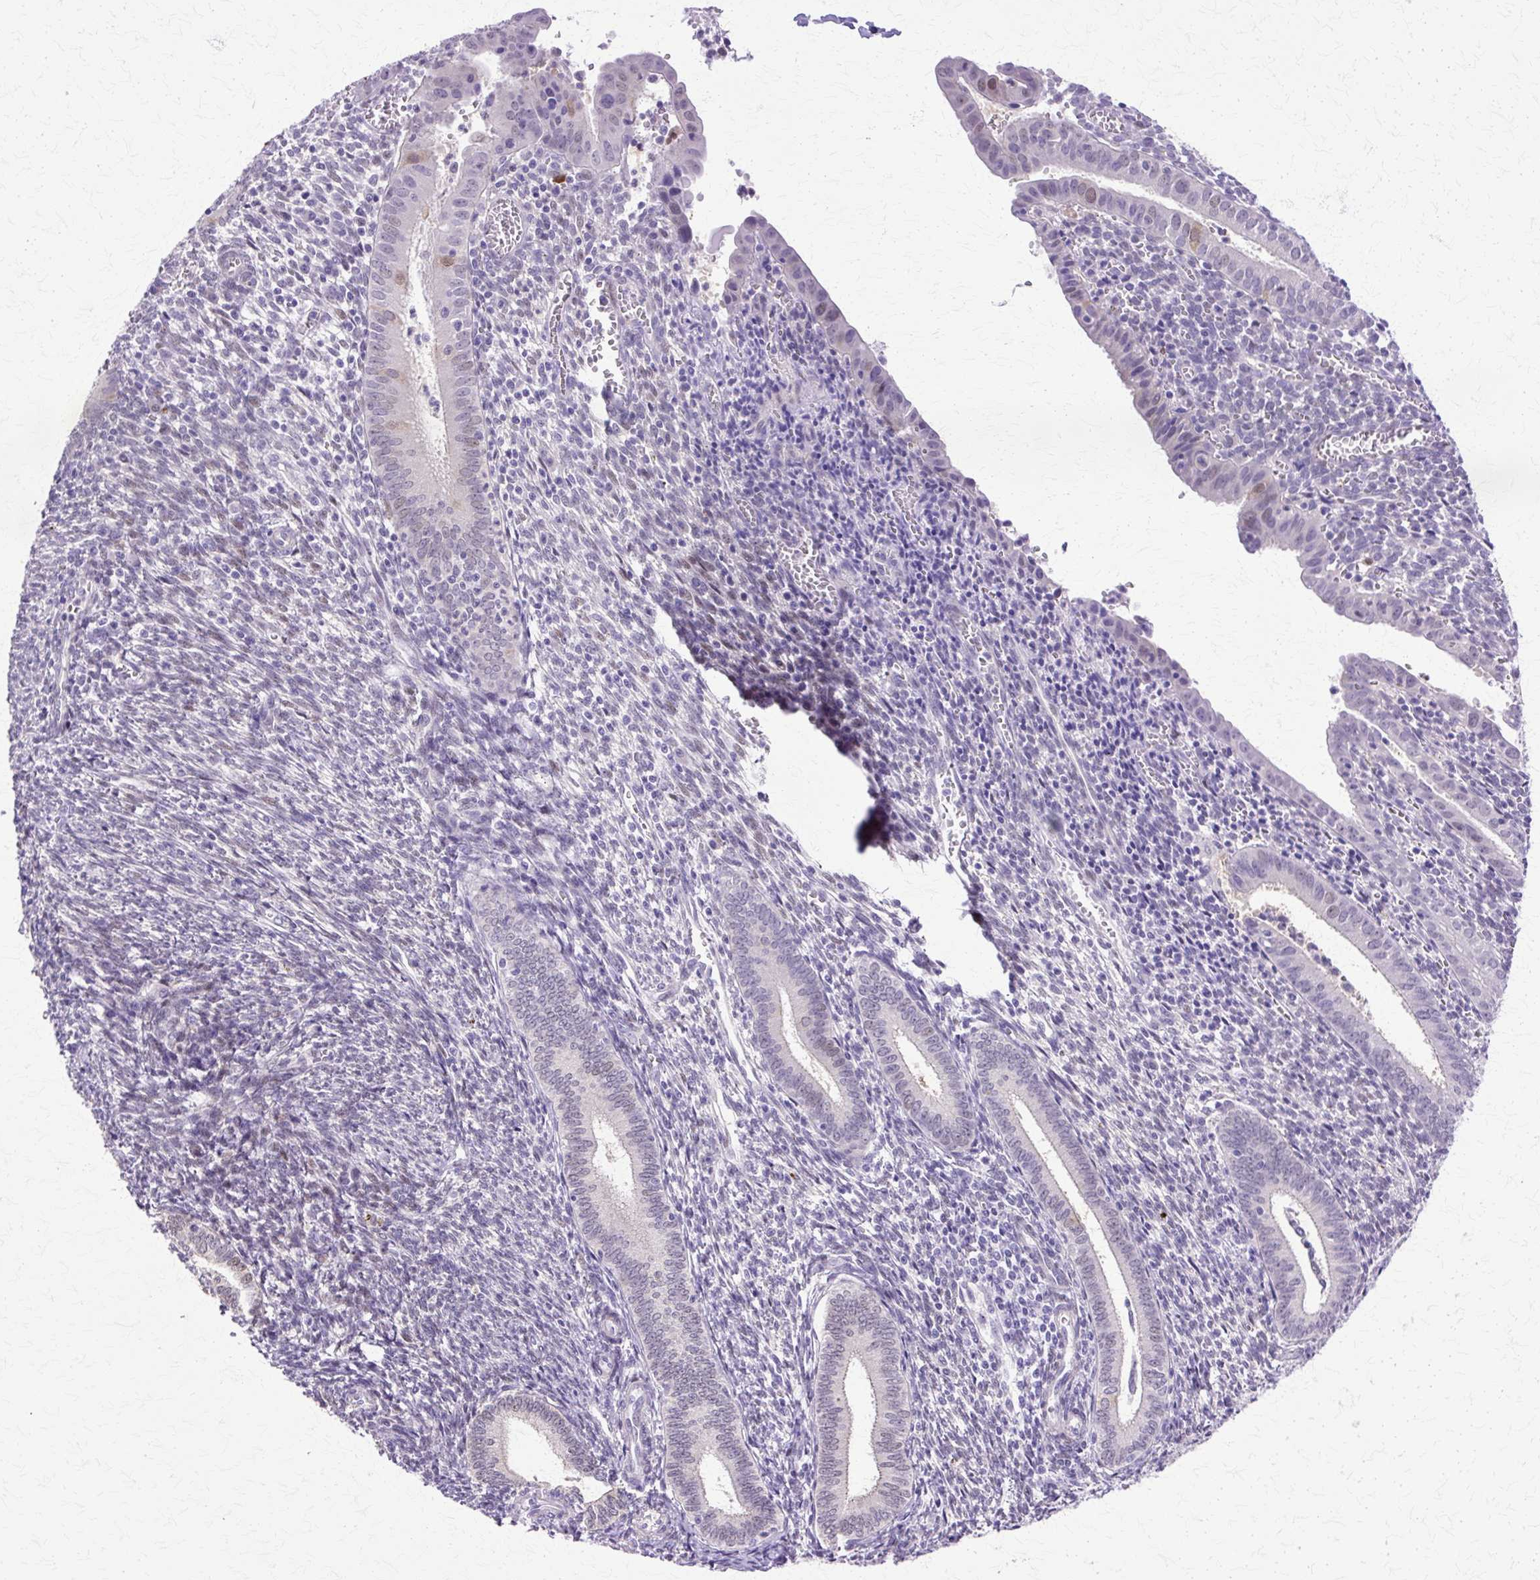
{"staining": {"intensity": "negative", "quantity": "none", "location": "none"}, "tissue": "endometrium", "cell_type": "Cells in endometrial stroma", "image_type": "normal", "snomed": [{"axis": "morphology", "description": "Normal tissue, NOS"}, {"axis": "topography", "description": "Endometrium"}], "caption": "An IHC micrograph of normal endometrium is shown. There is no staining in cells in endometrial stroma of endometrium. (DAB (3,3'-diaminobenzidine) immunohistochemistry (IHC), high magnification).", "gene": "HSPA1A", "patient": {"sex": "female", "age": 41}}